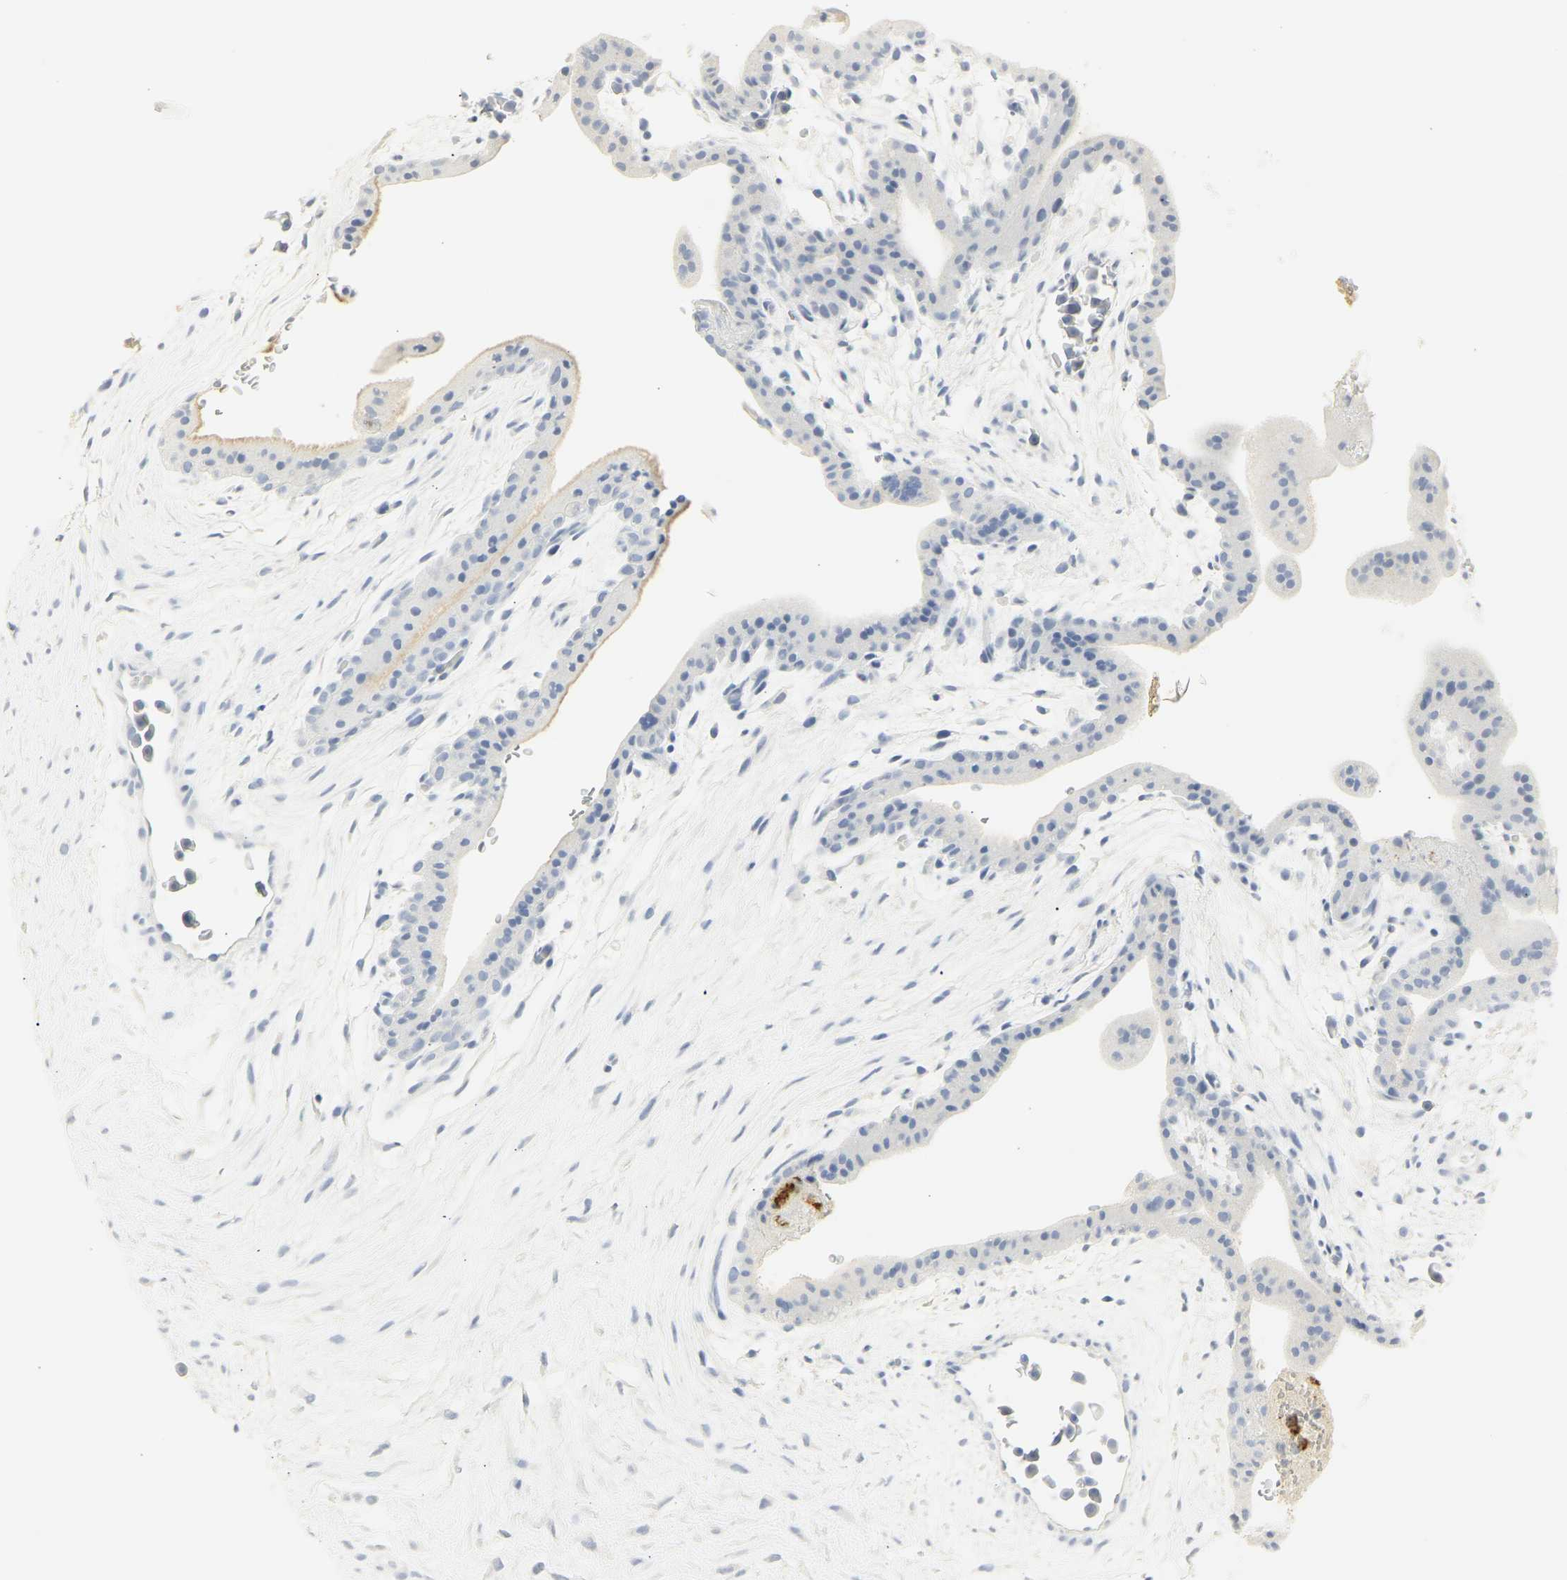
{"staining": {"intensity": "weak", "quantity": "25%-75%", "location": "cytoplasmic/membranous"}, "tissue": "placenta", "cell_type": "Trophoblastic cells", "image_type": "normal", "snomed": [{"axis": "morphology", "description": "Normal tissue, NOS"}, {"axis": "topography", "description": "Placenta"}], "caption": "Weak cytoplasmic/membranous staining for a protein is appreciated in about 25%-75% of trophoblastic cells of normal placenta using IHC.", "gene": "MPO", "patient": {"sex": "female", "age": 35}}